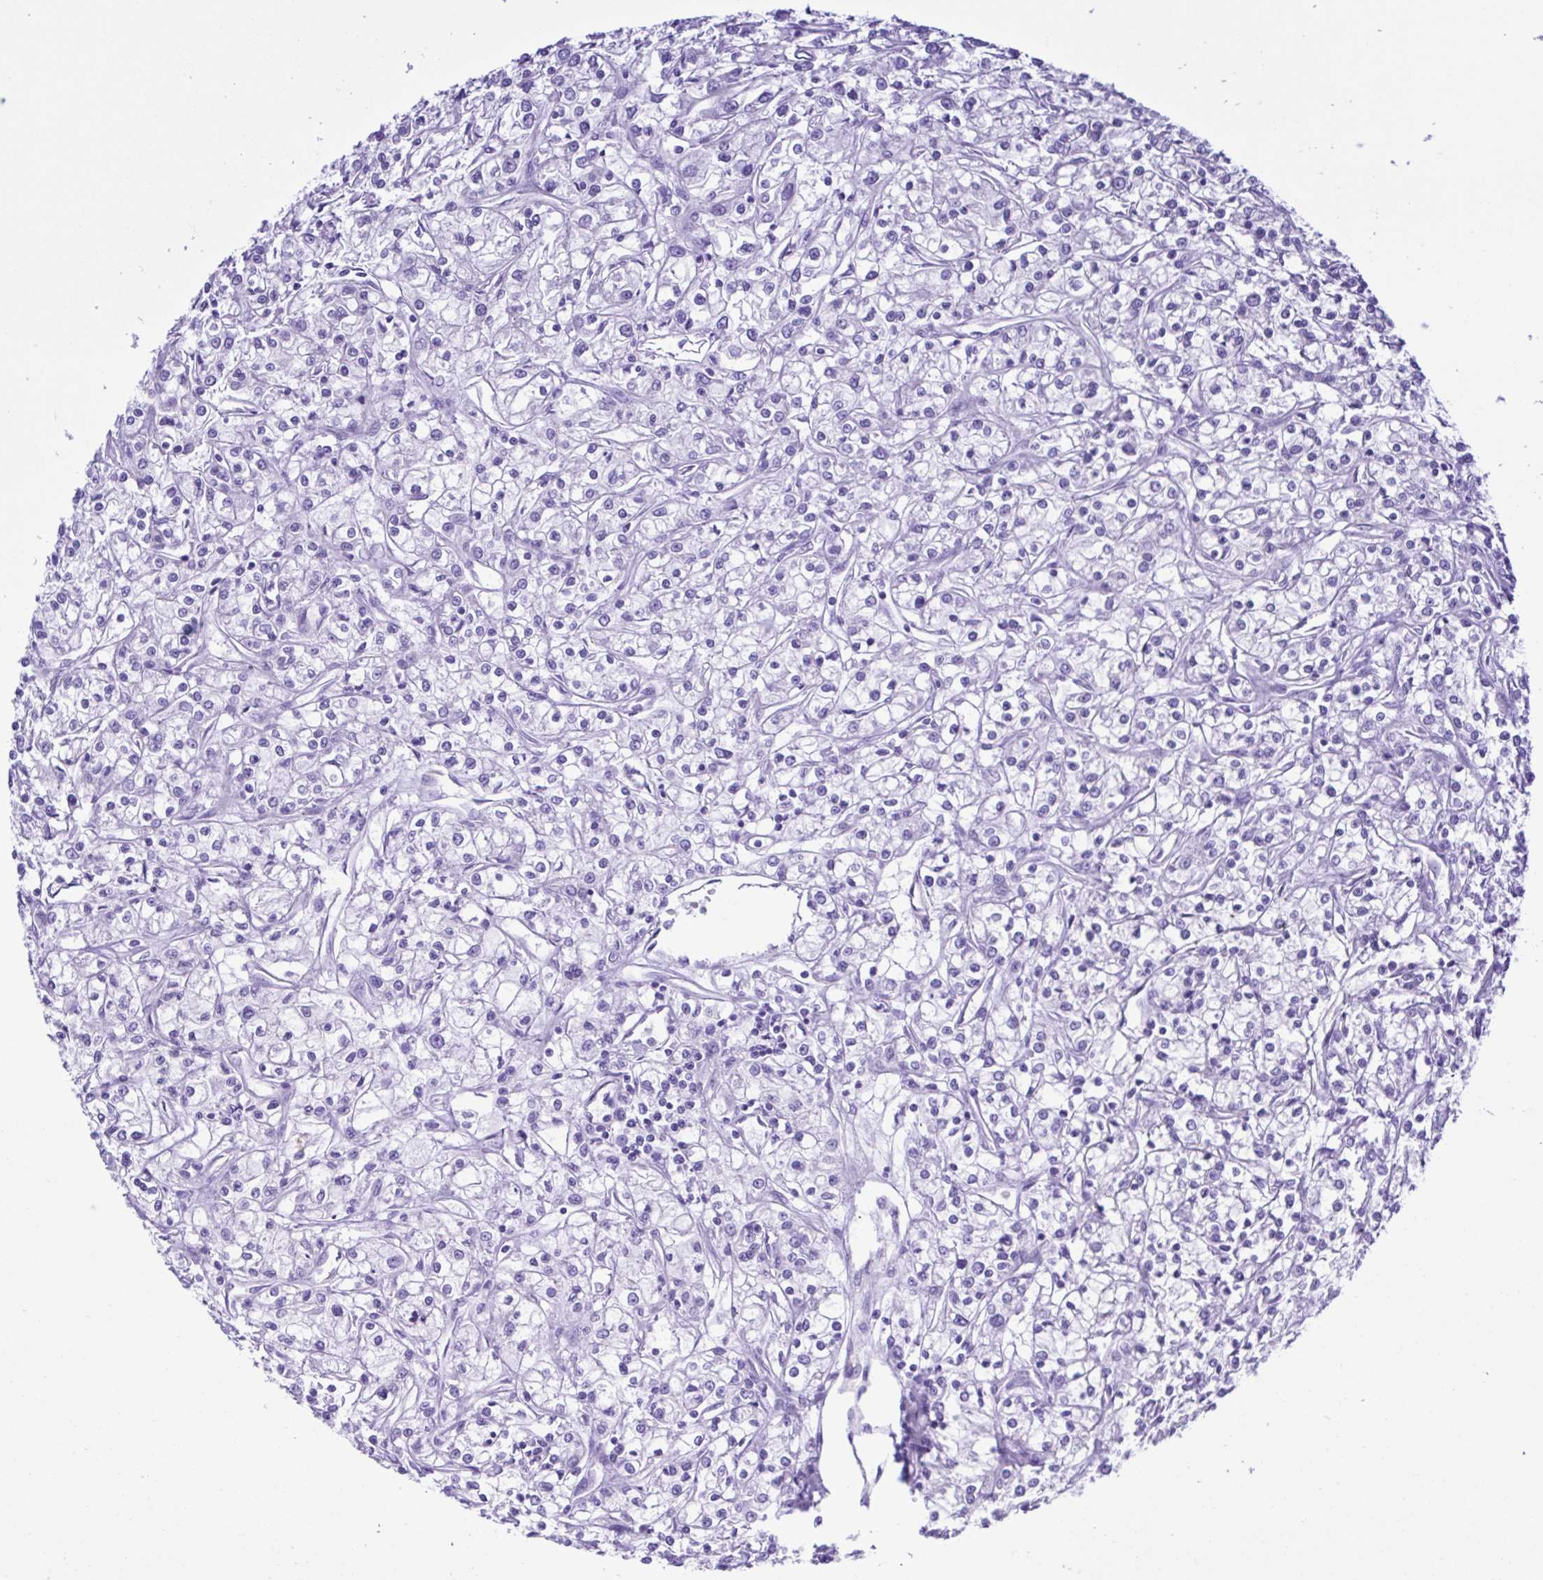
{"staining": {"intensity": "negative", "quantity": "none", "location": "none"}, "tissue": "renal cancer", "cell_type": "Tumor cells", "image_type": "cancer", "snomed": [{"axis": "morphology", "description": "Adenocarcinoma, NOS"}, {"axis": "topography", "description": "Kidney"}], "caption": "Image shows no significant protein staining in tumor cells of renal cancer (adenocarcinoma).", "gene": "CYP11A1", "patient": {"sex": "female", "age": 59}}